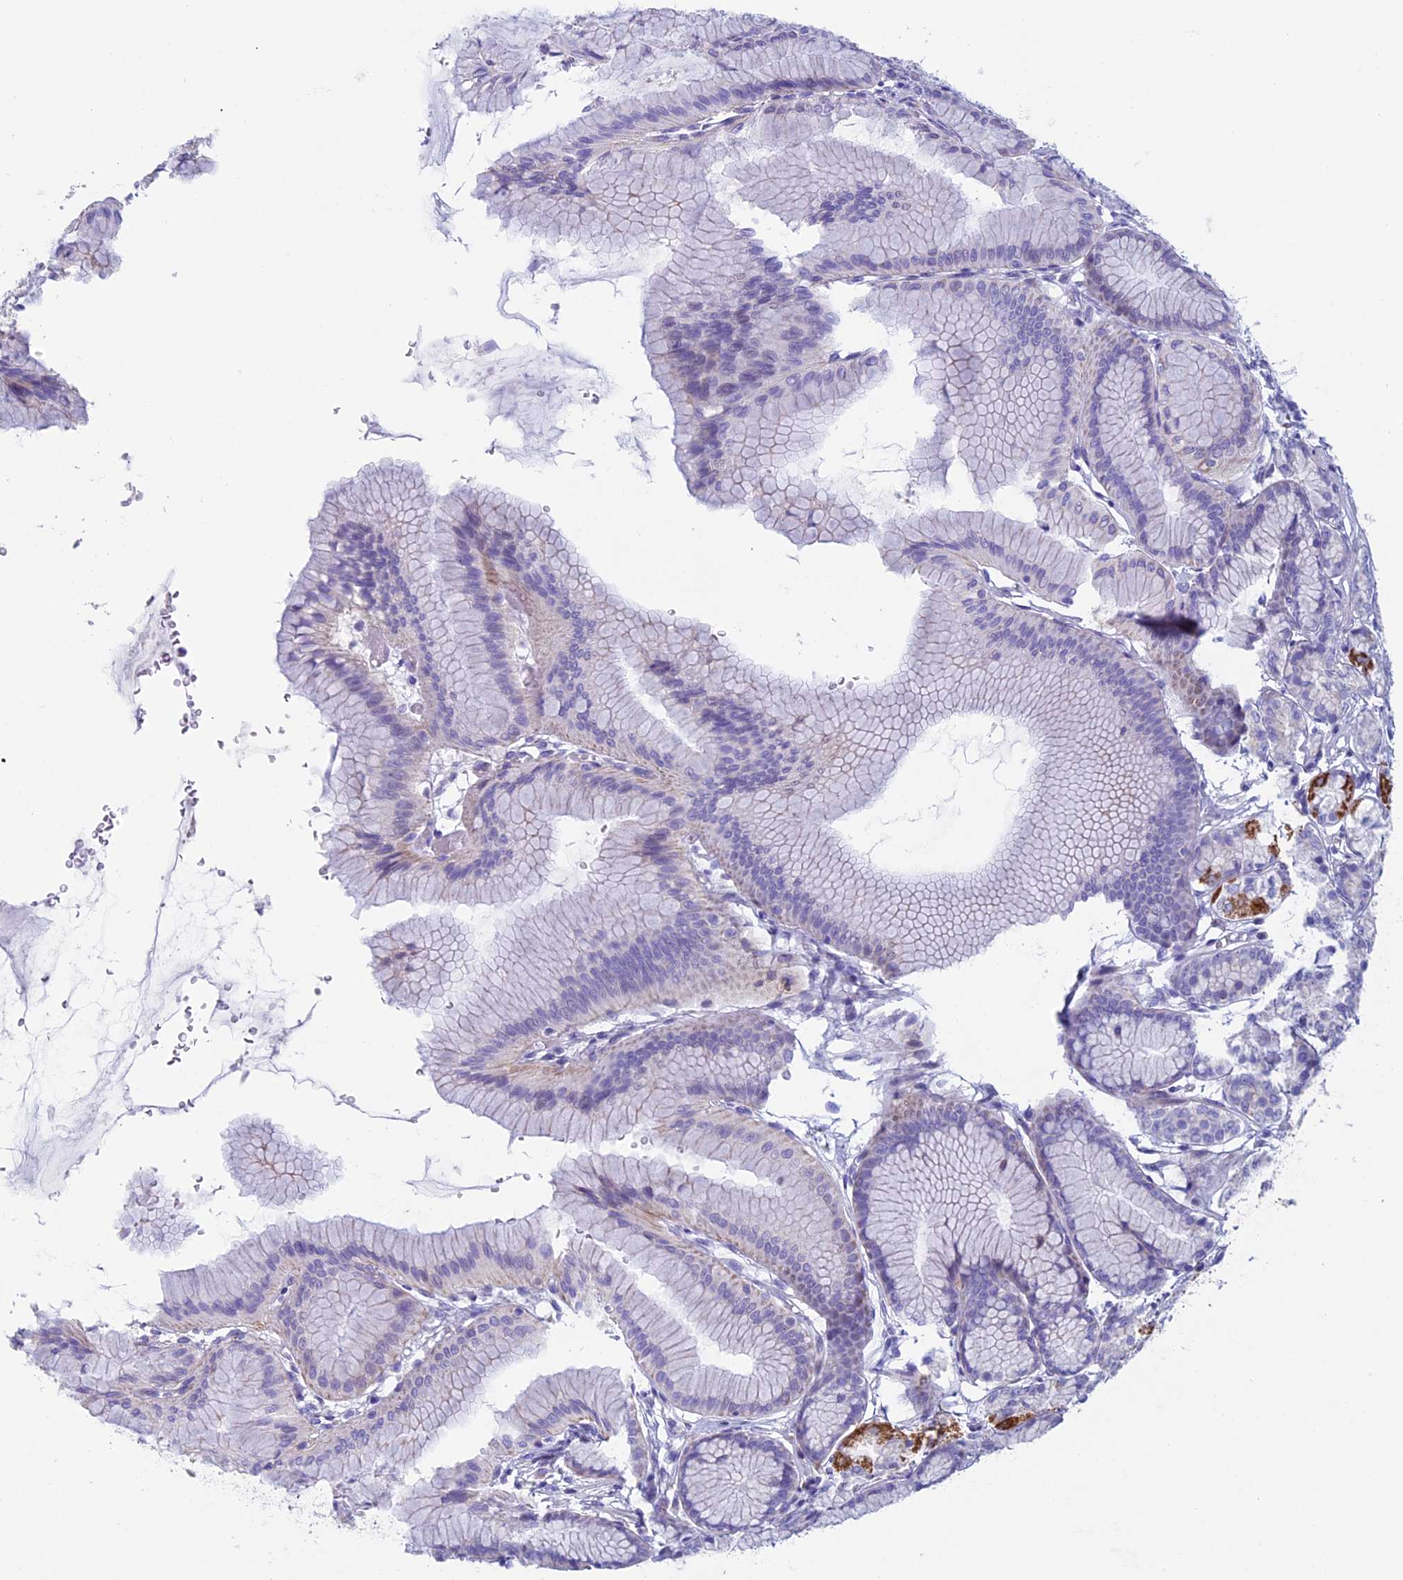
{"staining": {"intensity": "strong", "quantity": "25%-75%", "location": "cytoplasmic/membranous"}, "tissue": "stomach", "cell_type": "Glandular cells", "image_type": "normal", "snomed": [{"axis": "morphology", "description": "Normal tissue, NOS"}, {"axis": "morphology", "description": "Adenocarcinoma, NOS"}, {"axis": "morphology", "description": "Adenocarcinoma, High grade"}, {"axis": "topography", "description": "Stomach, upper"}, {"axis": "topography", "description": "Stomach"}], "caption": "Immunohistochemical staining of normal stomach exhibits high levels of strong cytoplasmic/membranous staining in about 25%-75% of glandular cells.", "gene": "ZNF563", "patient": {"sex": "female", "age": 65}}